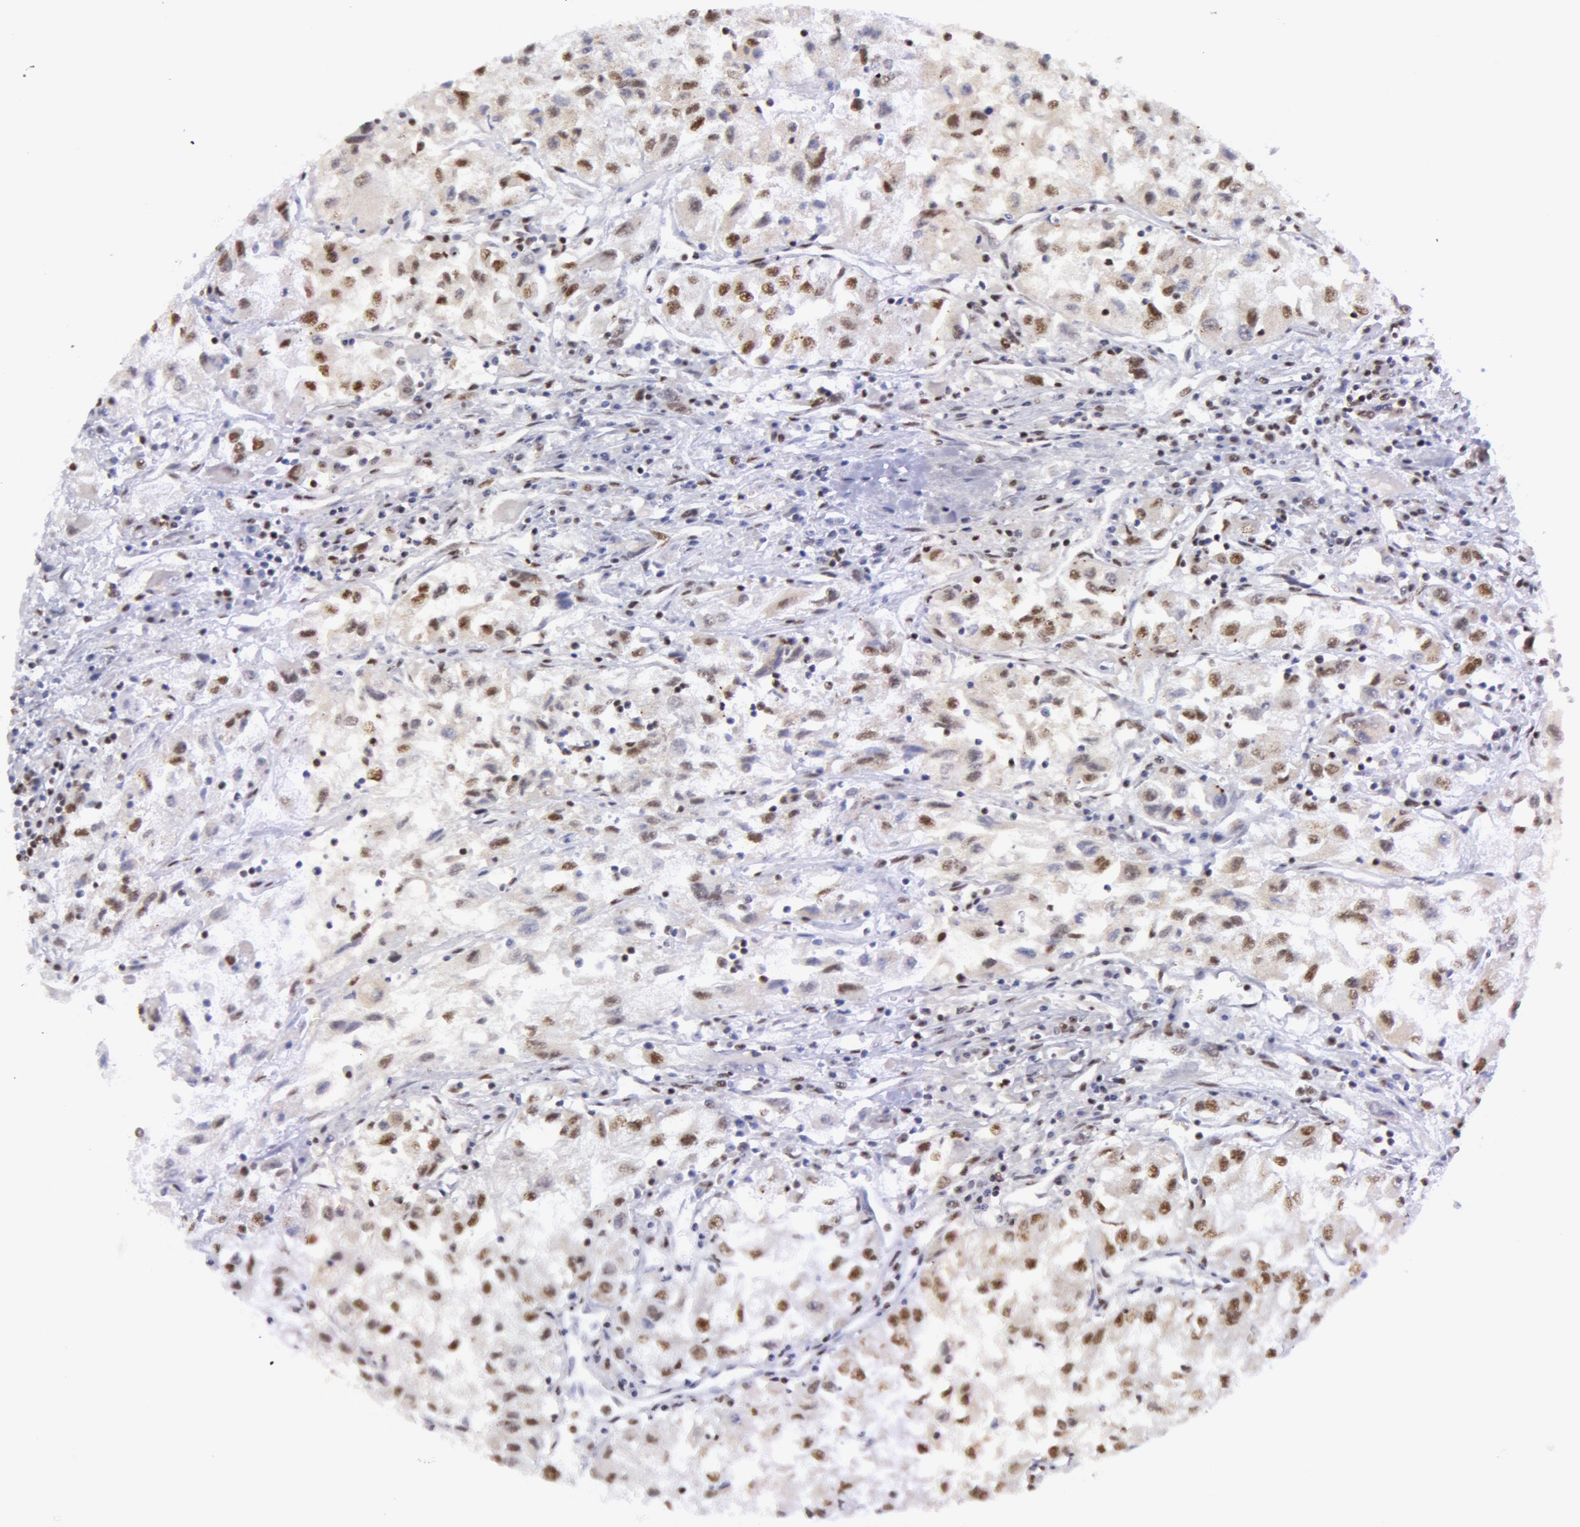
{"staining": {"intensity": "weak", "quantity": ">75%", "location": "nuclear"}, "tissue": "renal cancer", "cell_type": "Tumor cells", "image_type": "cancer", "snomed": [{"axis": "morphology", "description": "Adenocarcinoma, NOS"}, {"axis": "topography", "description": "Kidney"}], "caption": "Immunohistochemical staining of human adenocarcinoma (renal) displays low levels of weak nuclear protein positivity in approximately >75% of tumor cells. (Brightfield microscopy of DAB IHC at high magnification).", "gene": "VRTN", "patient": {"sex": "male", "age": 59}}